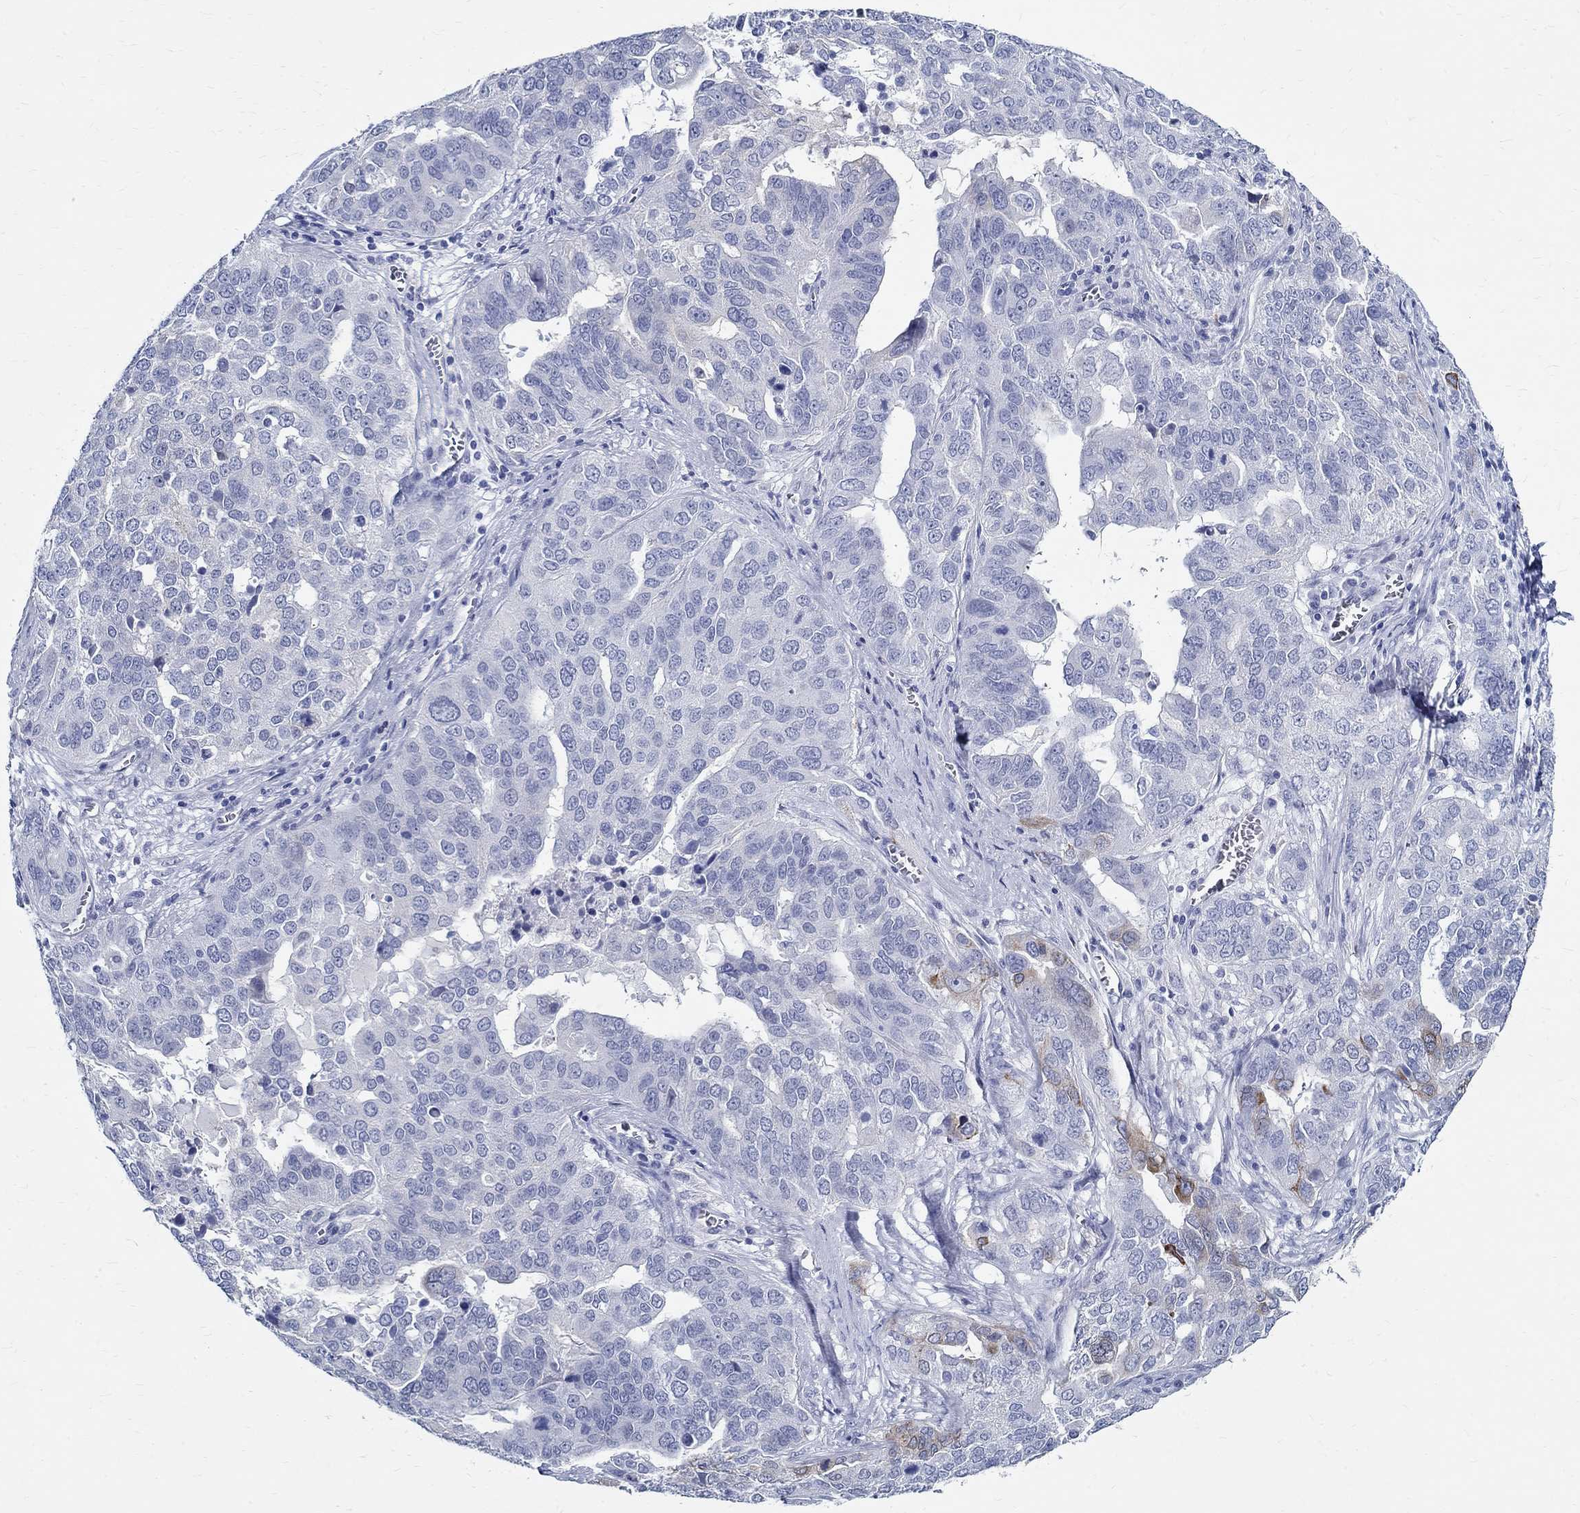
{"staining": {"intensity": "weak", "quantity": "<25%", "location": "cytoplasmic/membranous"}, "tissue": "ovarian cancer", "cell_type": "Tumor cells", "image_type": "cancer", "snomed": [{"axis": "morphology", "description": "Carcinoma, endometroid"}, {"axis": "topography", "description": "Soft tissue"}, {"axis": "topography", "description": "Ovary"}], "caption": "This is an immunohistochemistry image of endometroid carcinoma (ovarian). There is no staining in tumor cells.", "gene": "BSPRY", "patient": {"sex": "female", "age": 52}}